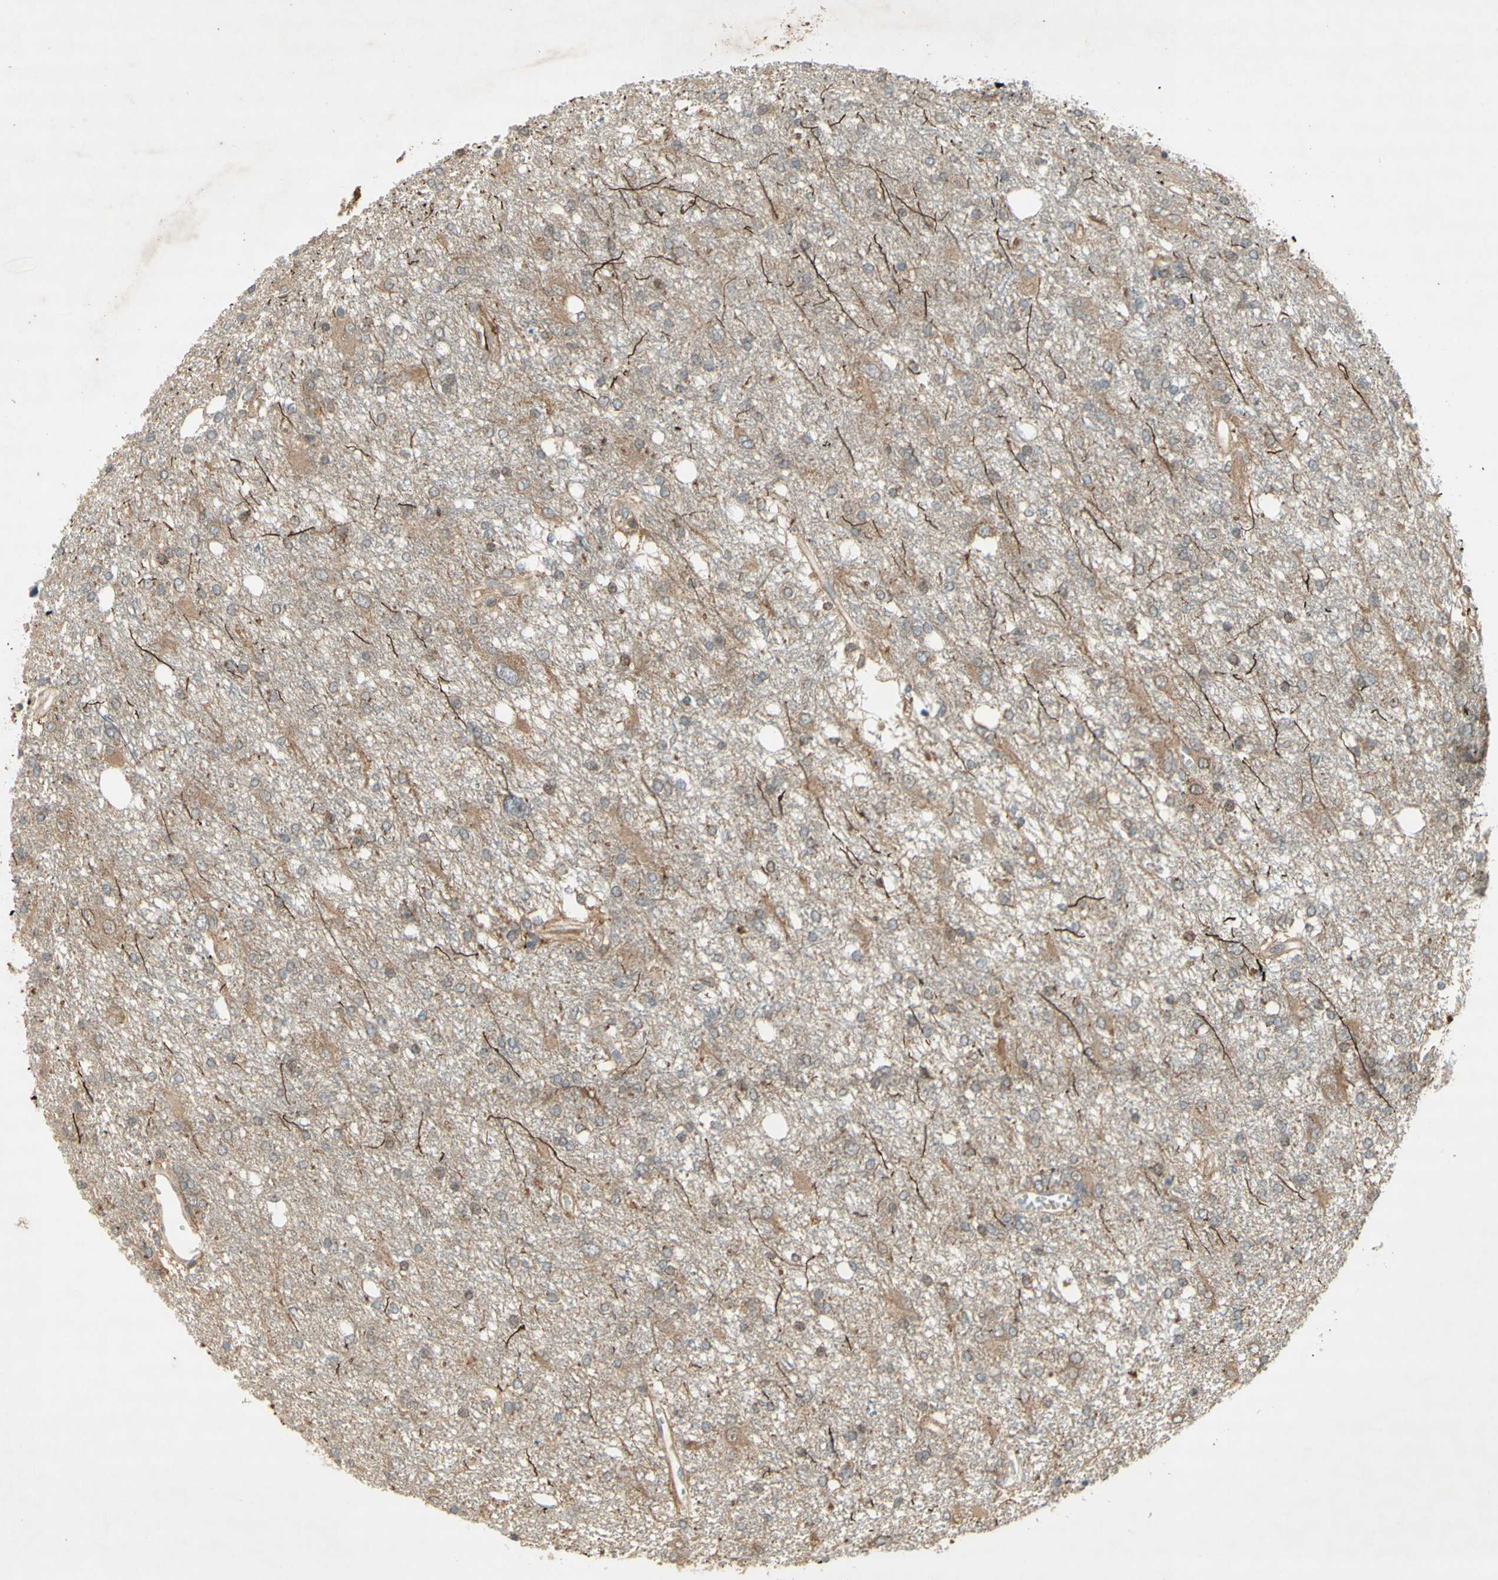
{"staining": {"intensity": "weak", "quantity": "<25%", "location": "cytoplasmic/membranous"}, "tissue": "glioma", "cell_type": "Tumor cells", "image_type": "cancer", "snomed": [{"axis": "morphology", "description": "Glioma, malignant, High grade"}, {"axis": "topography", "description": "Brain"}], "caption": "High-grade glioma (malignant) stained for a protein using immunohistochemistry displays no expression tumor cells.", "gene": "NRG4", "patient": {"sex": "female", "age": 59}}